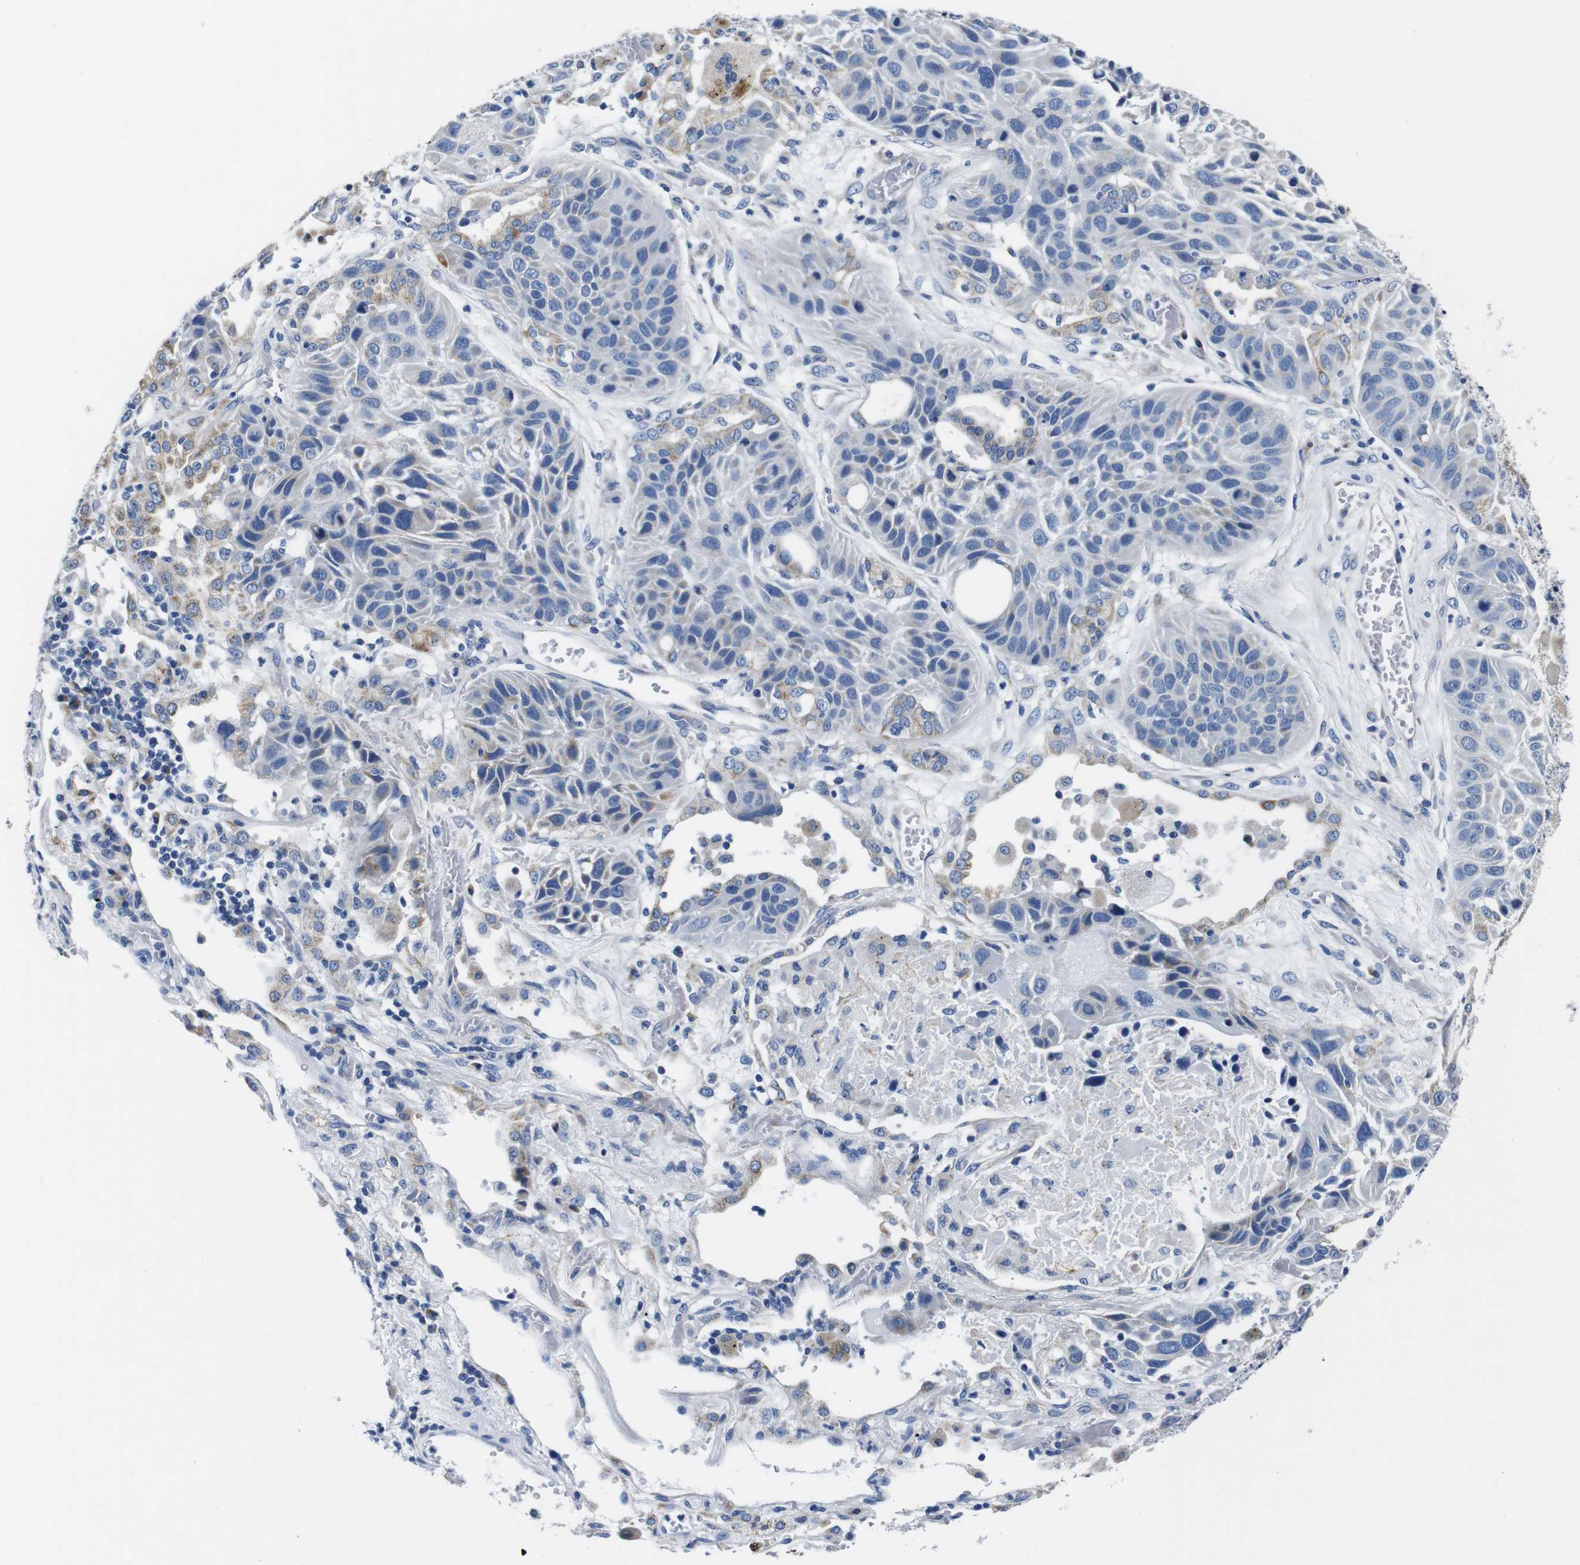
{"staining": {"intensity": "weak", "quantity": "<25%", "location": "cytoplasmic/membranous"}, "tissue": "lung cancer", "cell_type": "Tumor cells", "image_type": "cancer", "snomed": [{"axis": "morphology", "description": "Squamous cell carcinoma, NOS"}, {"axis": "topography", "description": "Lung"}], "caption": "DAB immunohistochemical staining of human lung squamous cell carcinoma shows no significant positivity in tumor cells.", "gene": "SNX19", "patient": {"sex": "male", "age": 57}}